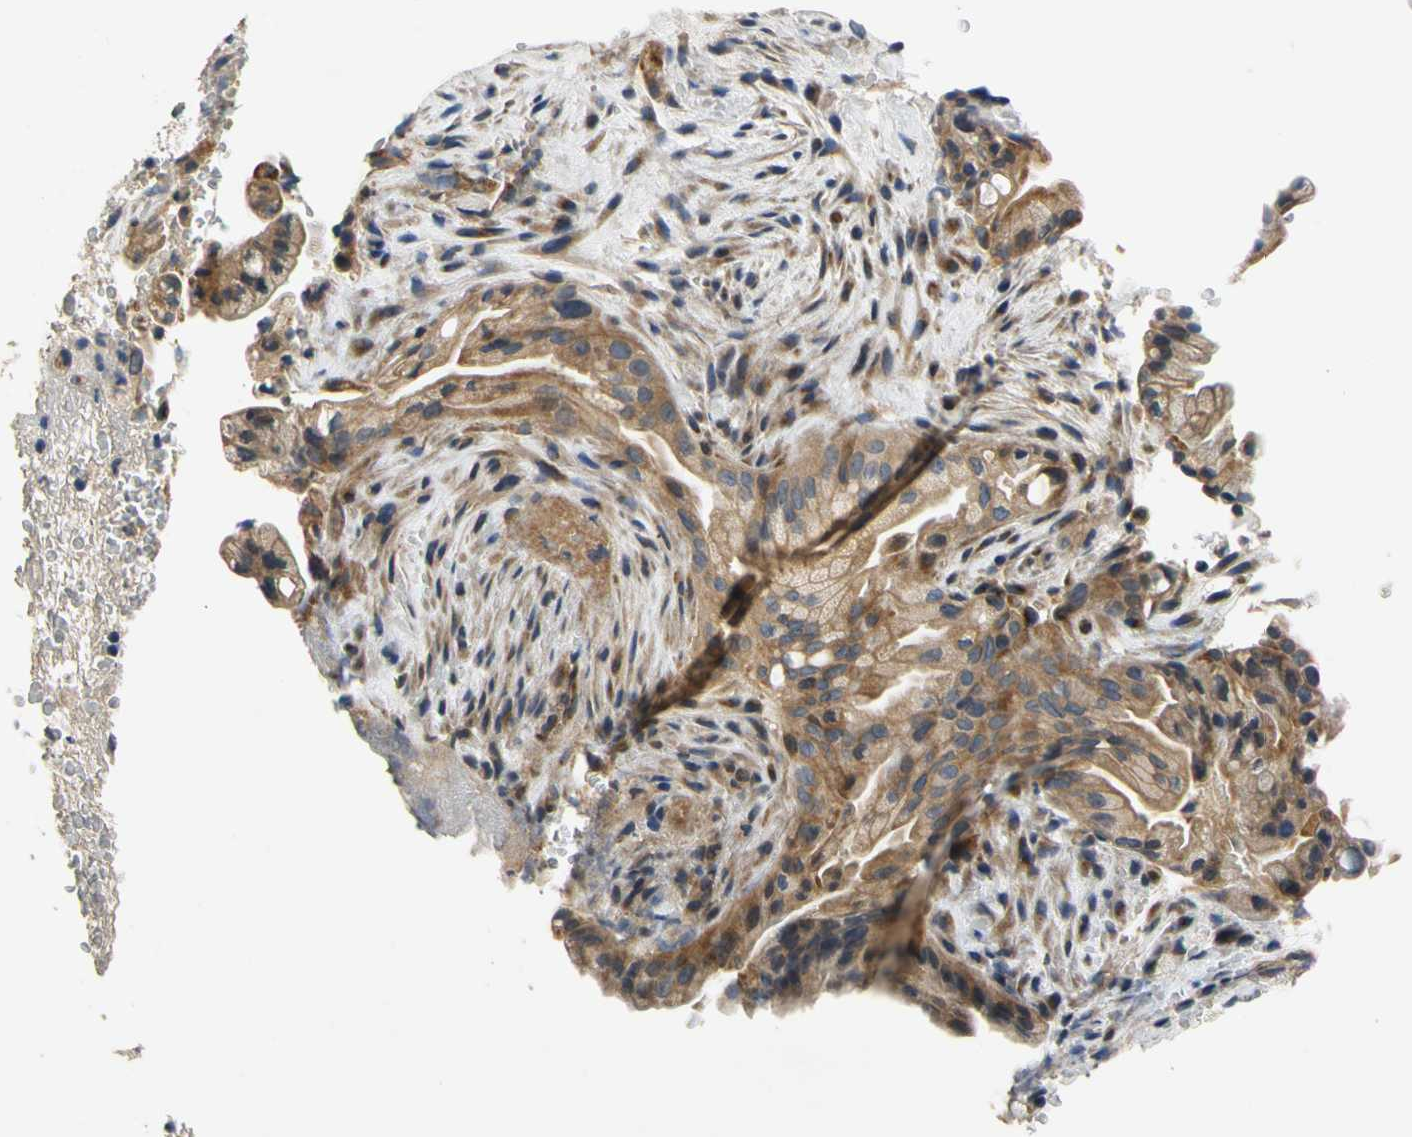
{"staining": {"intensity": "moderate", "quantity": ">75%", "location": "cytoplasmic/membranous"}, "tissue": "liver cancer", "cell_type": "Tumor cells", "image_type": "cancer", "snomed": [{"axis": "morphology", "description": "Cholangiocarcinoma"}, {"axis": "topography", "description": "Liver"}], "caption": "An image of human liver cancer (cholangiocarcinoma) stained for a protein shows moderate cytoplasmic/membranous brown staining in tumor cells. The protein of interest is shown in brown color, while the nuclei are stained blue.", "gene": "ALKBH3", "patient": {"sex": "female", "age": 68}}